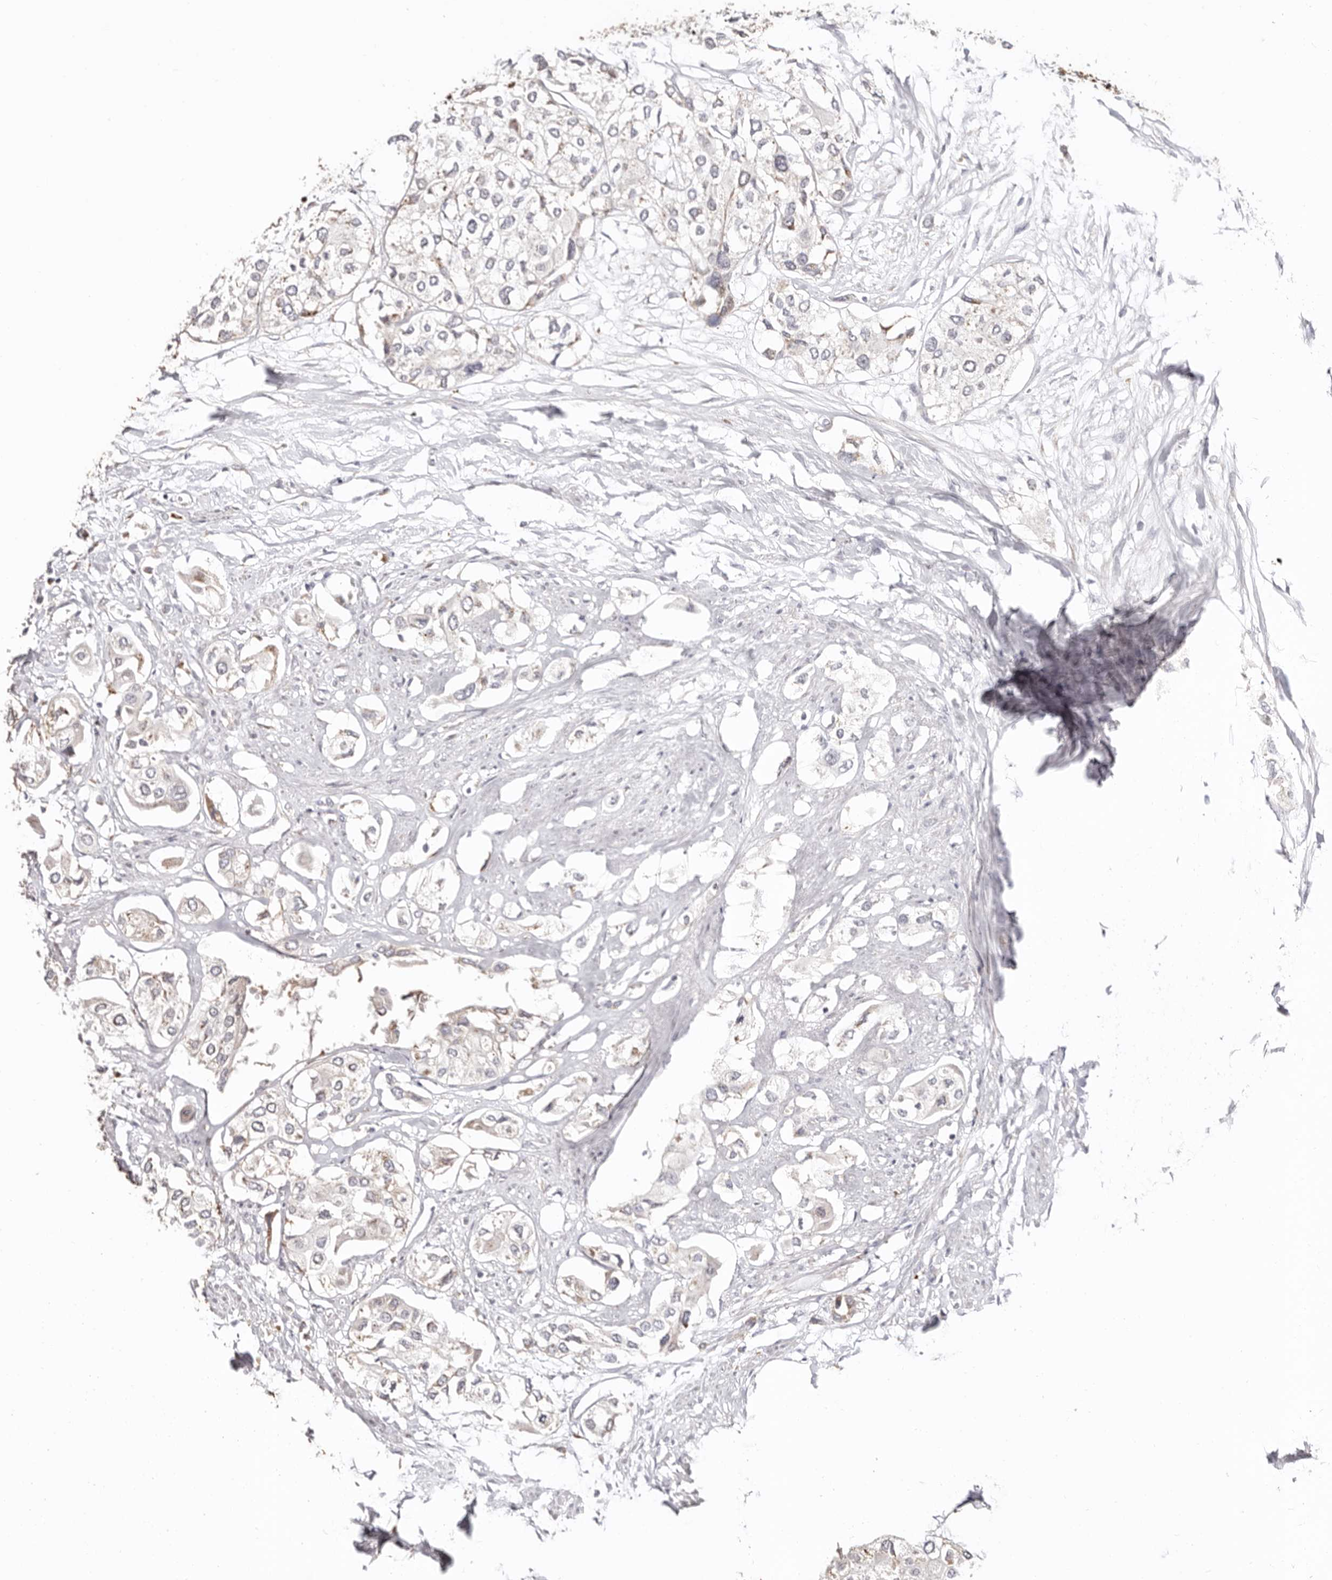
{"staining": {"intensity": "negative", "quantity": "none", "location": "none"}, "tissue": "urothelial cancer", "cell_type": "Tumor cells", "image_type": "cancer", "snomed": [{"axis": "morphology", "description": "Urothelial carcinoma, High grade"}, {"axis": "topography", "description": "Urinary bladder"}], "caption": "A photomicrograph of high-grade urothelial carcinoma stained for a protein reveals no brown staining in tumor cells. The staining was performed using DAB to visualize the protein expression in brown, while the nuclei were stained in blue with hematoxylin (Magnification: 20x).", "gene": "BCL2L15", "patient": {"sex": "male", "age": 64}}